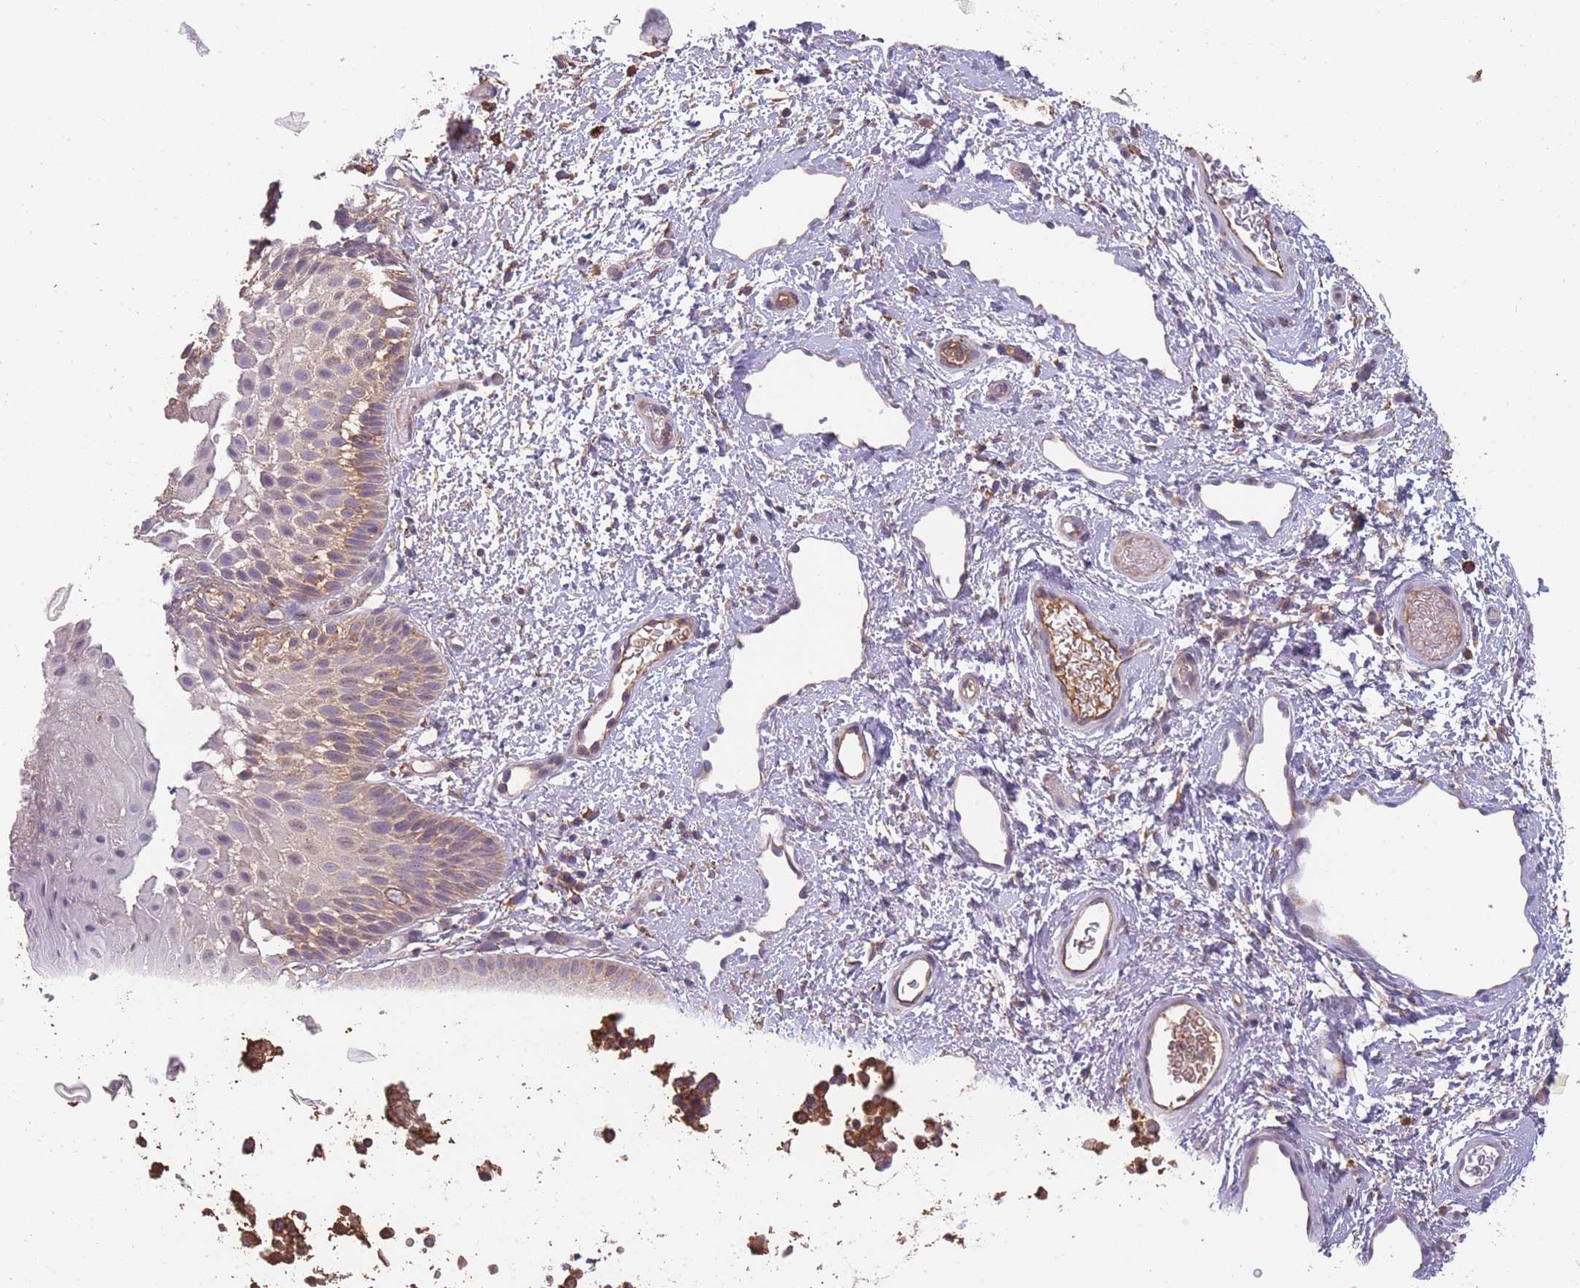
{"staining": {"intensity": "weak", "quantity": "25%-75%", "location": "cytoplasmic/membranous,nuclear"}, "tissue": "skin", "cell_type": "Epidermal cells", "image_type": "normal", "snomed": [{"axis": "morphology", "description": "Normal tissue, NOS"}, {"axis": "topography", "description": "Anal"}], "caption": "DAB immunohistochemical staining of normal human skin demonstrates weak cytoplasmic/membranous,nuclear protein expression in about 25%-75% of epidermal cells.", "gene": "SANBR", "patient": {"sex": "female", "age": 40}}